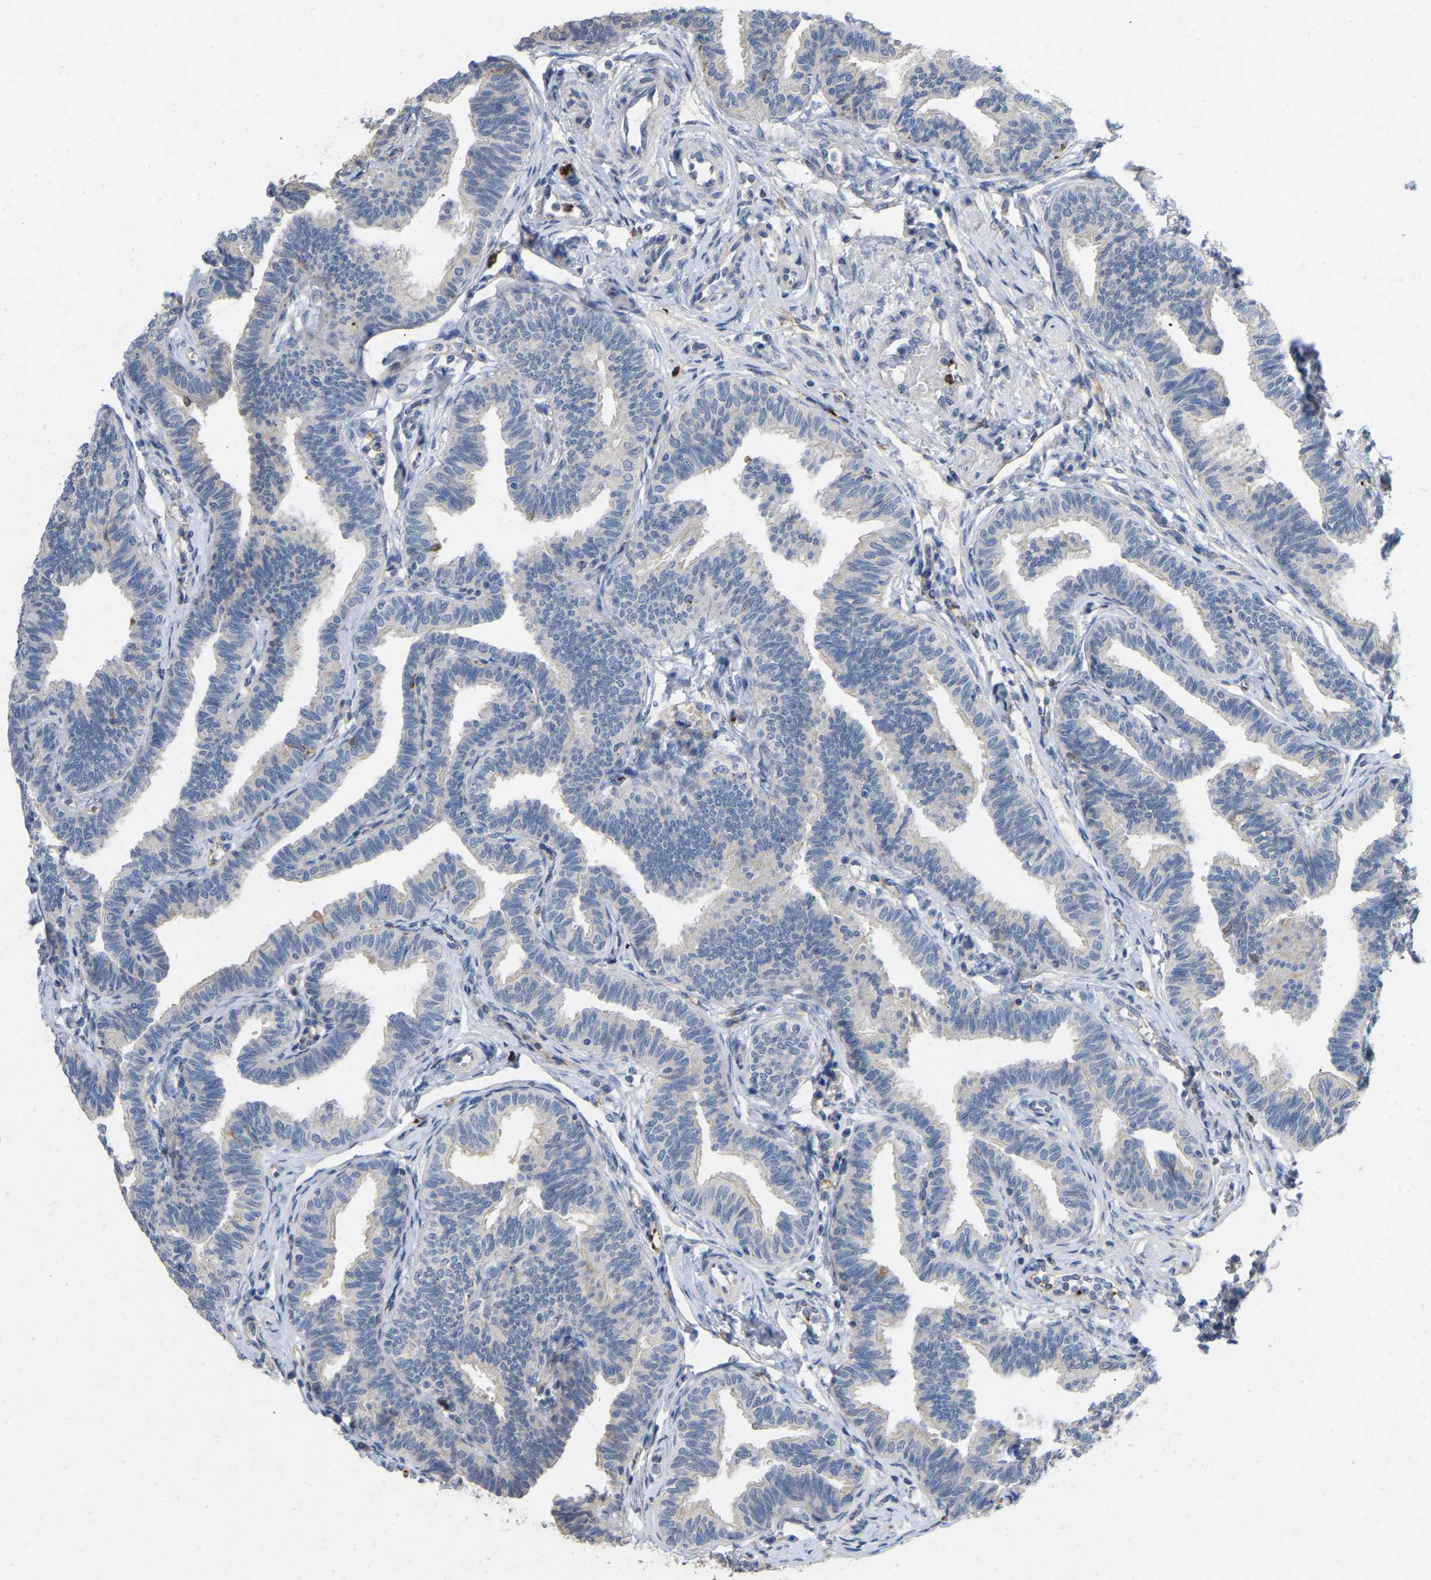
{"staining": {"intensity": "negative", "quantity": "none", "location": "none"}, "tissue": "fallopian tube", "cell_type": "Glandular cells", "image_type": "normal", "snomed": [{"axis": "morphology", "description": "Normal tissue, NOS"}, {"axis": "topography", "description": "Fallopian tube"}, {"axis": "topography", "description": "Ovary"}], "caption": "IHC photomicrograph of normal fallopian tube: fallopian tube stained with DAB (3,3'-diaminobenzidine) demonstrates no significant protein staining in glandular cells. (Stains: DAB IHC with hematoxylin counter stain, Microscopy: brightfield microscopy at high magnification).", "gene": "RHEB", "patient": {"sex": "female", "age": 23}}